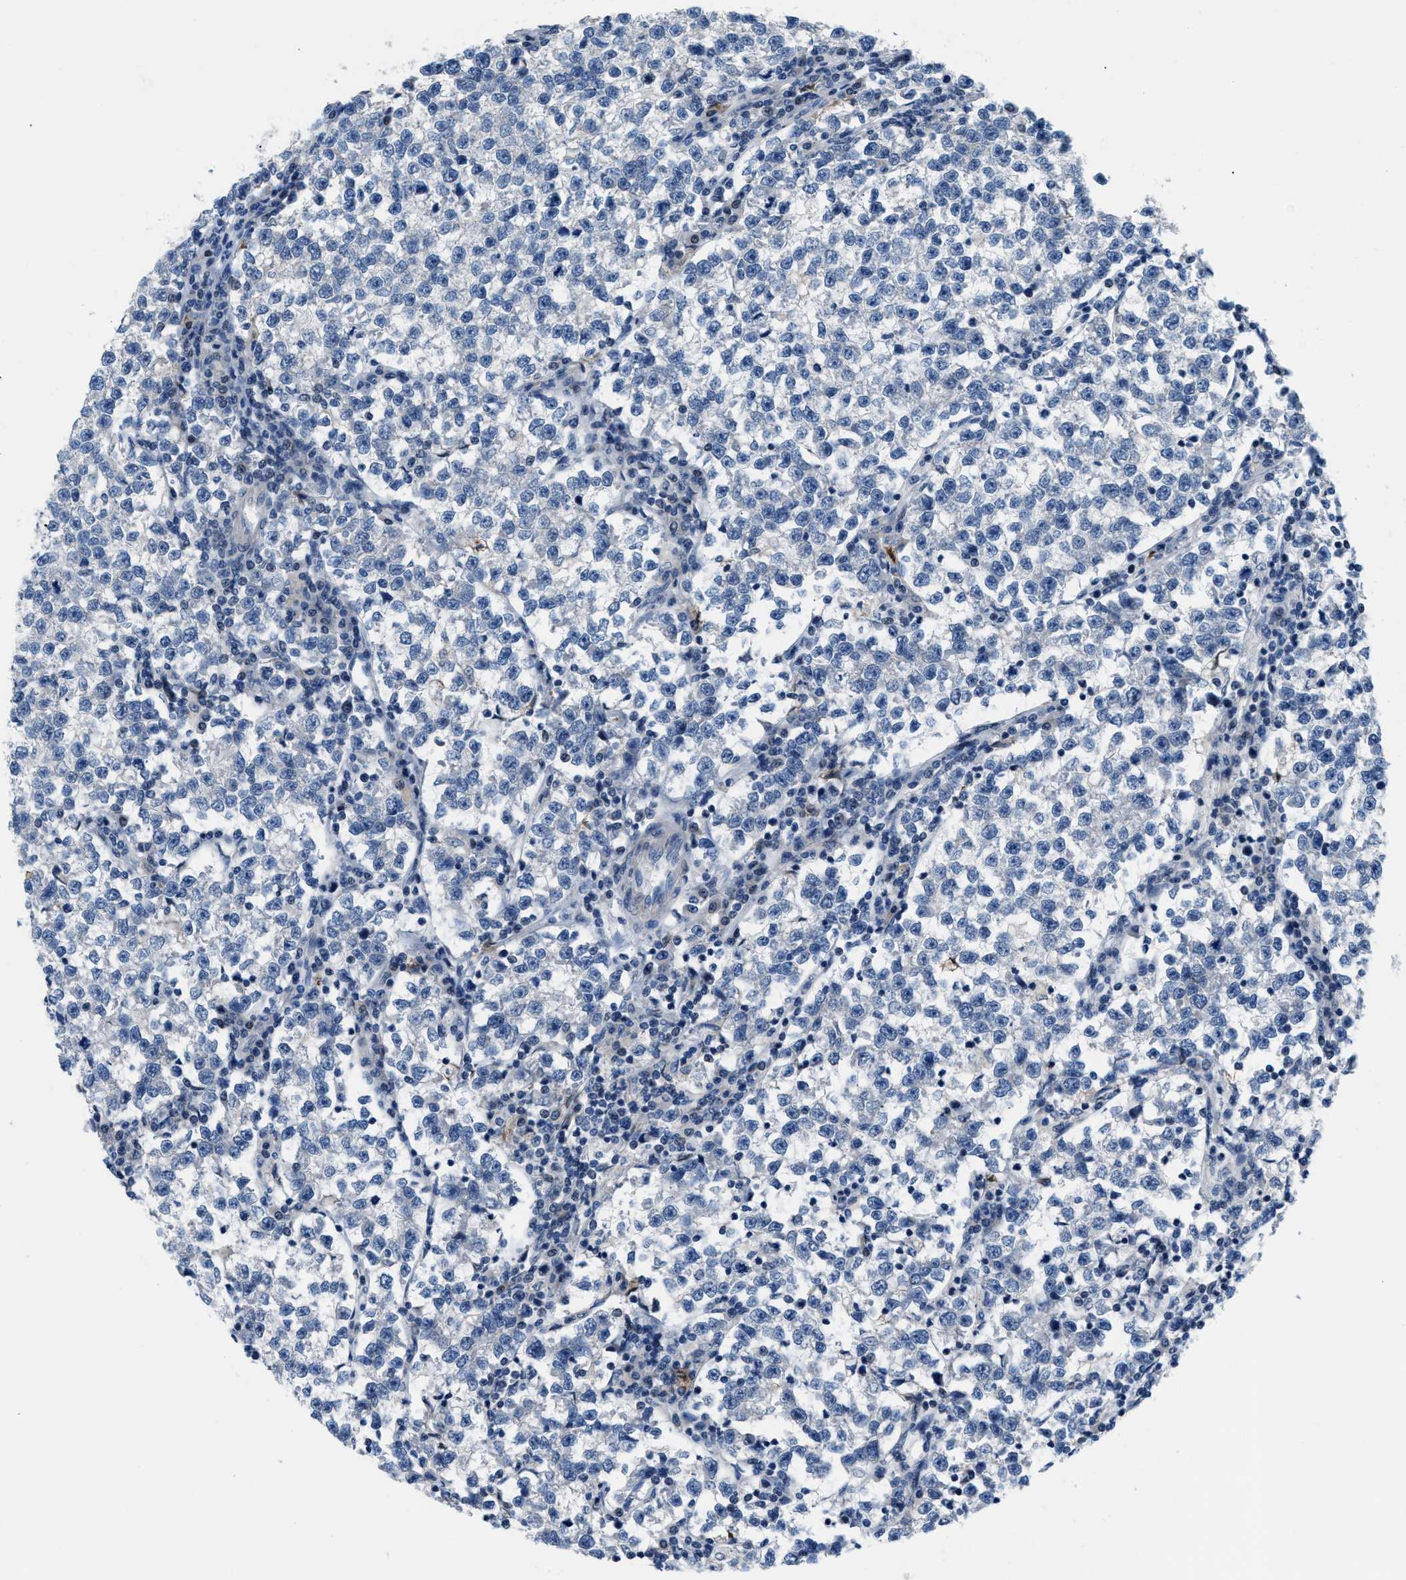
{"staining": {"intensity": "negative", "quantity": "none", "location": "none"}, "tissue": "testis cancer", "cell_type": "Tumor cells", "image_type": "cancer", "snomed": [{"axis": "morphology", "description": "Normal tissue, NOS"}, {"axis": "morphology", "description": "Seminoma, NOS"}, {"axis": "topography", "description": "Testis"}], "caption": "High power microscopy micrograph of an IHC image of testis cancer, revealing no significant staining in tumor cells.", "gene": "FDCSP", "patient": {"sex": "male", "age": 43}}